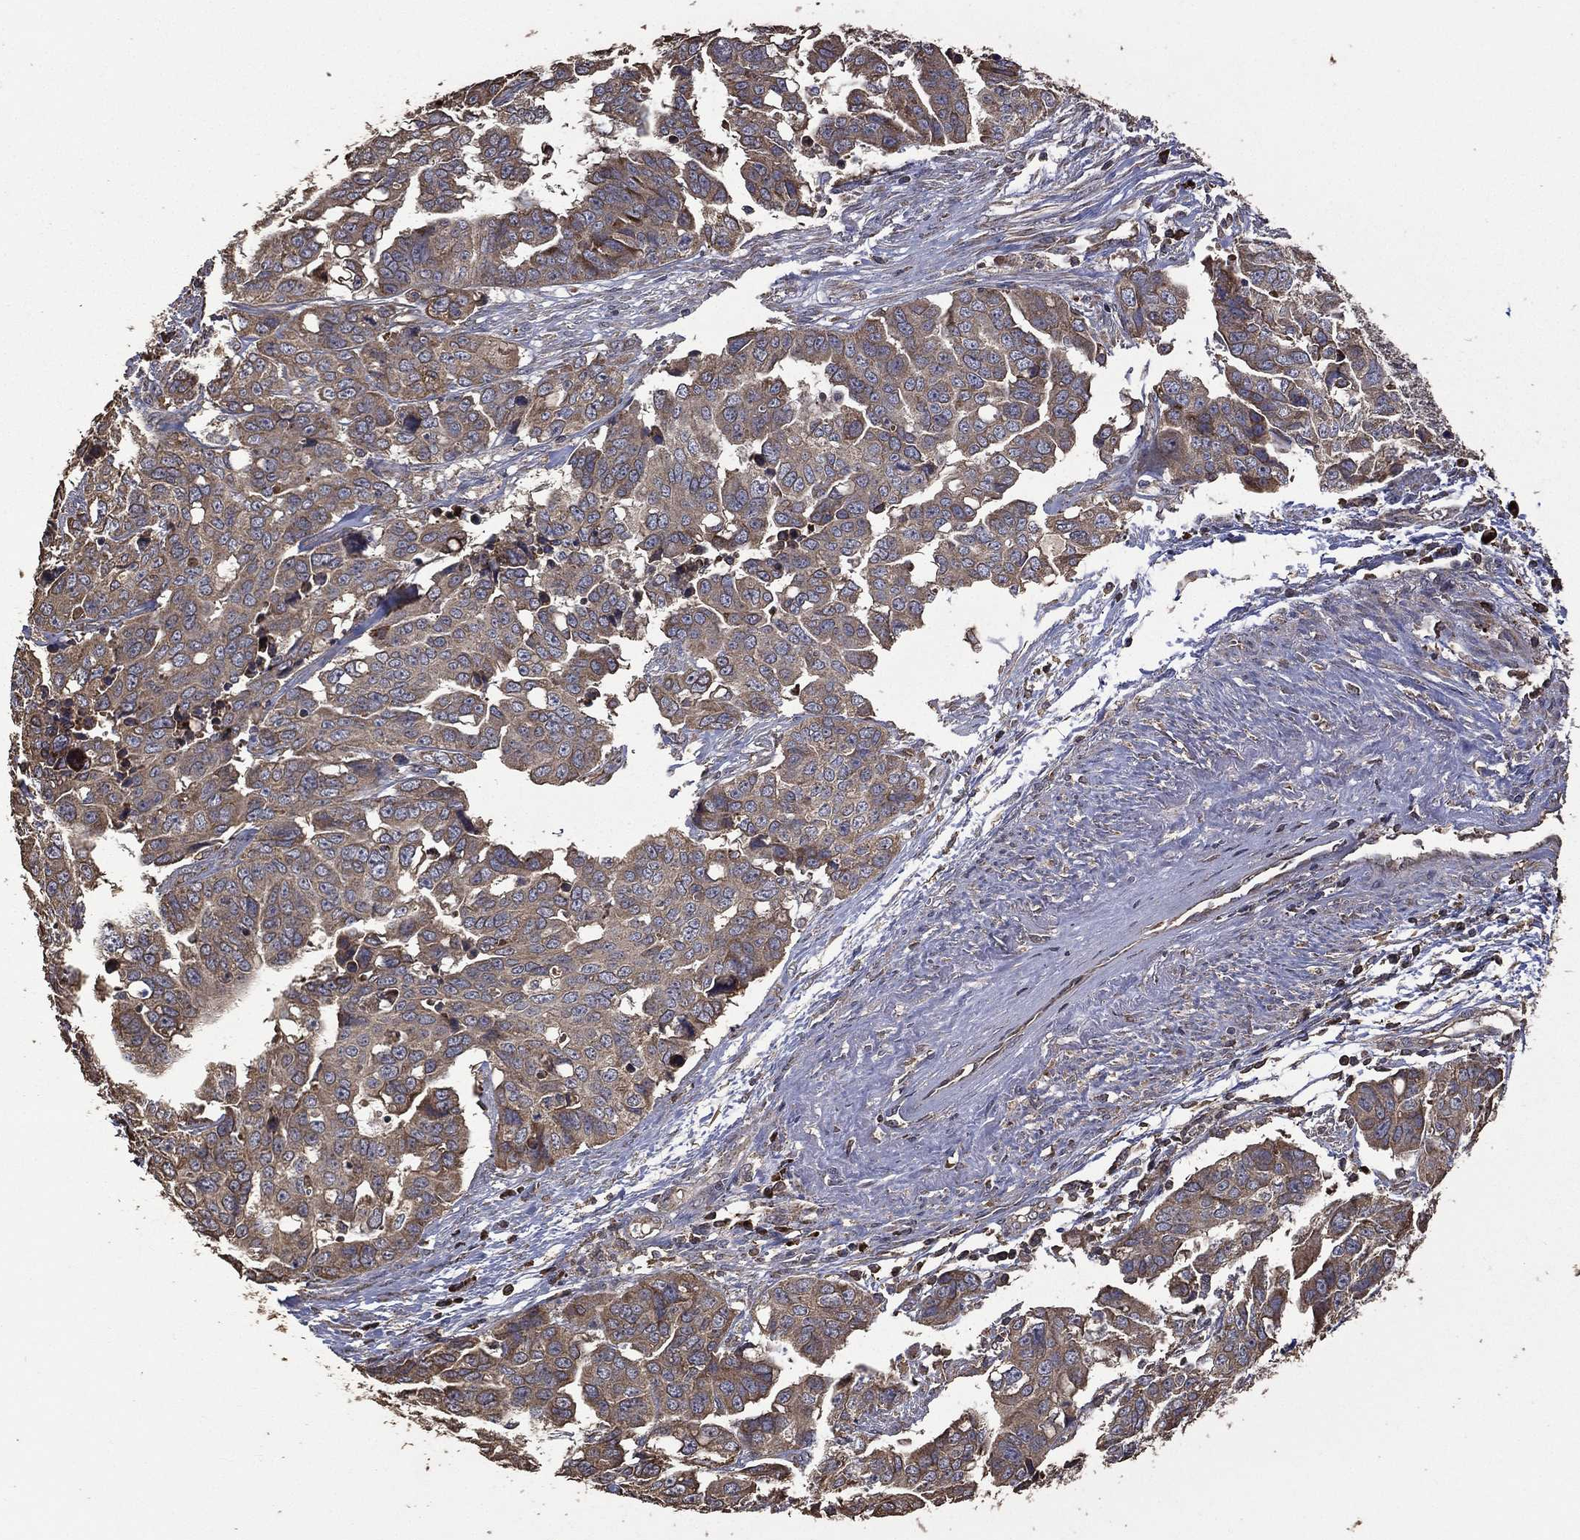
{"staining": {"intensity": "moderate", "quantity": ">75%", "location": "cytoplasmic/membranous"}, "tissue": "ovarian cancer", "cell_type": "Tumor cells", "image_type": "cancer", "snomed": [{"axis": "morphology", "description": "Carcinoma, endometroid"}, {"axis": "topography", "description": "Ovary"}], "caption": "Immunohistochemistry of human ovarian endometroid carcinoma shows medium levels of moderate cytoplasmic/membranous expression in about >75% of tumor cells.", "gene": "METTL27", "patient": {"sex": "female", "age": 78}}